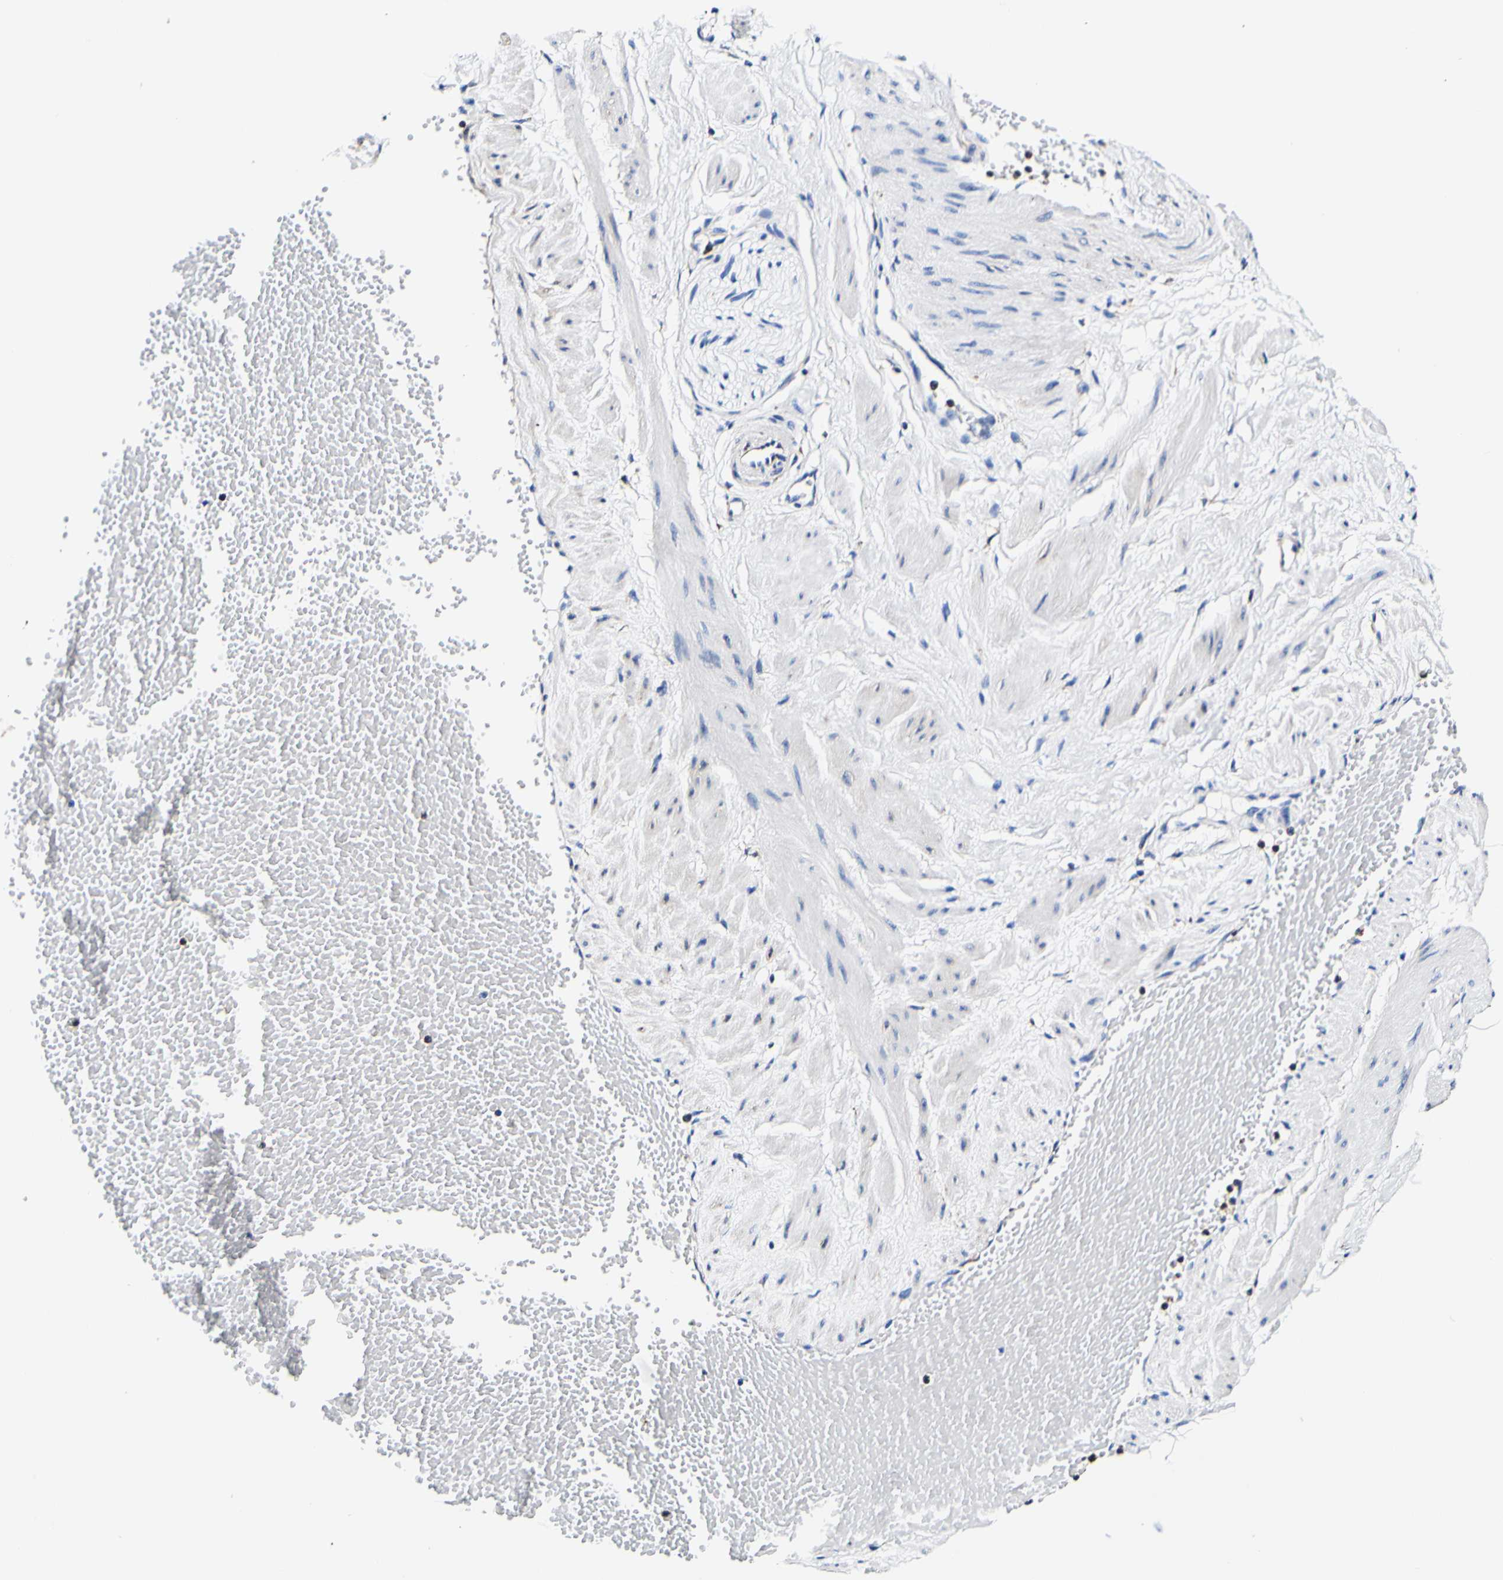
{"staining": {"intensity": "moderate", "quantity": "25%-75%", "location": "cytoplasmic/membranous"}, "tissue": "adipose tissue", "cell_type": "Adipocytes", "image_type": "normal", "snomed": [{"axis": "morphology", "description": "Normal tissue, NOS"}, {"axis": "topography", "description": "Soft tissue"}, {"axis": "topography", "description": "Vascular tissue"}], "caption": "Protein staining by immunohistochemistry displays moderate cytoplasmic/membranous positivity in approximately 25%-75% of adipocytes in benign adipose tissue.", "gene": "P4HB", "patient": {"sex": "female", "age": 35}}